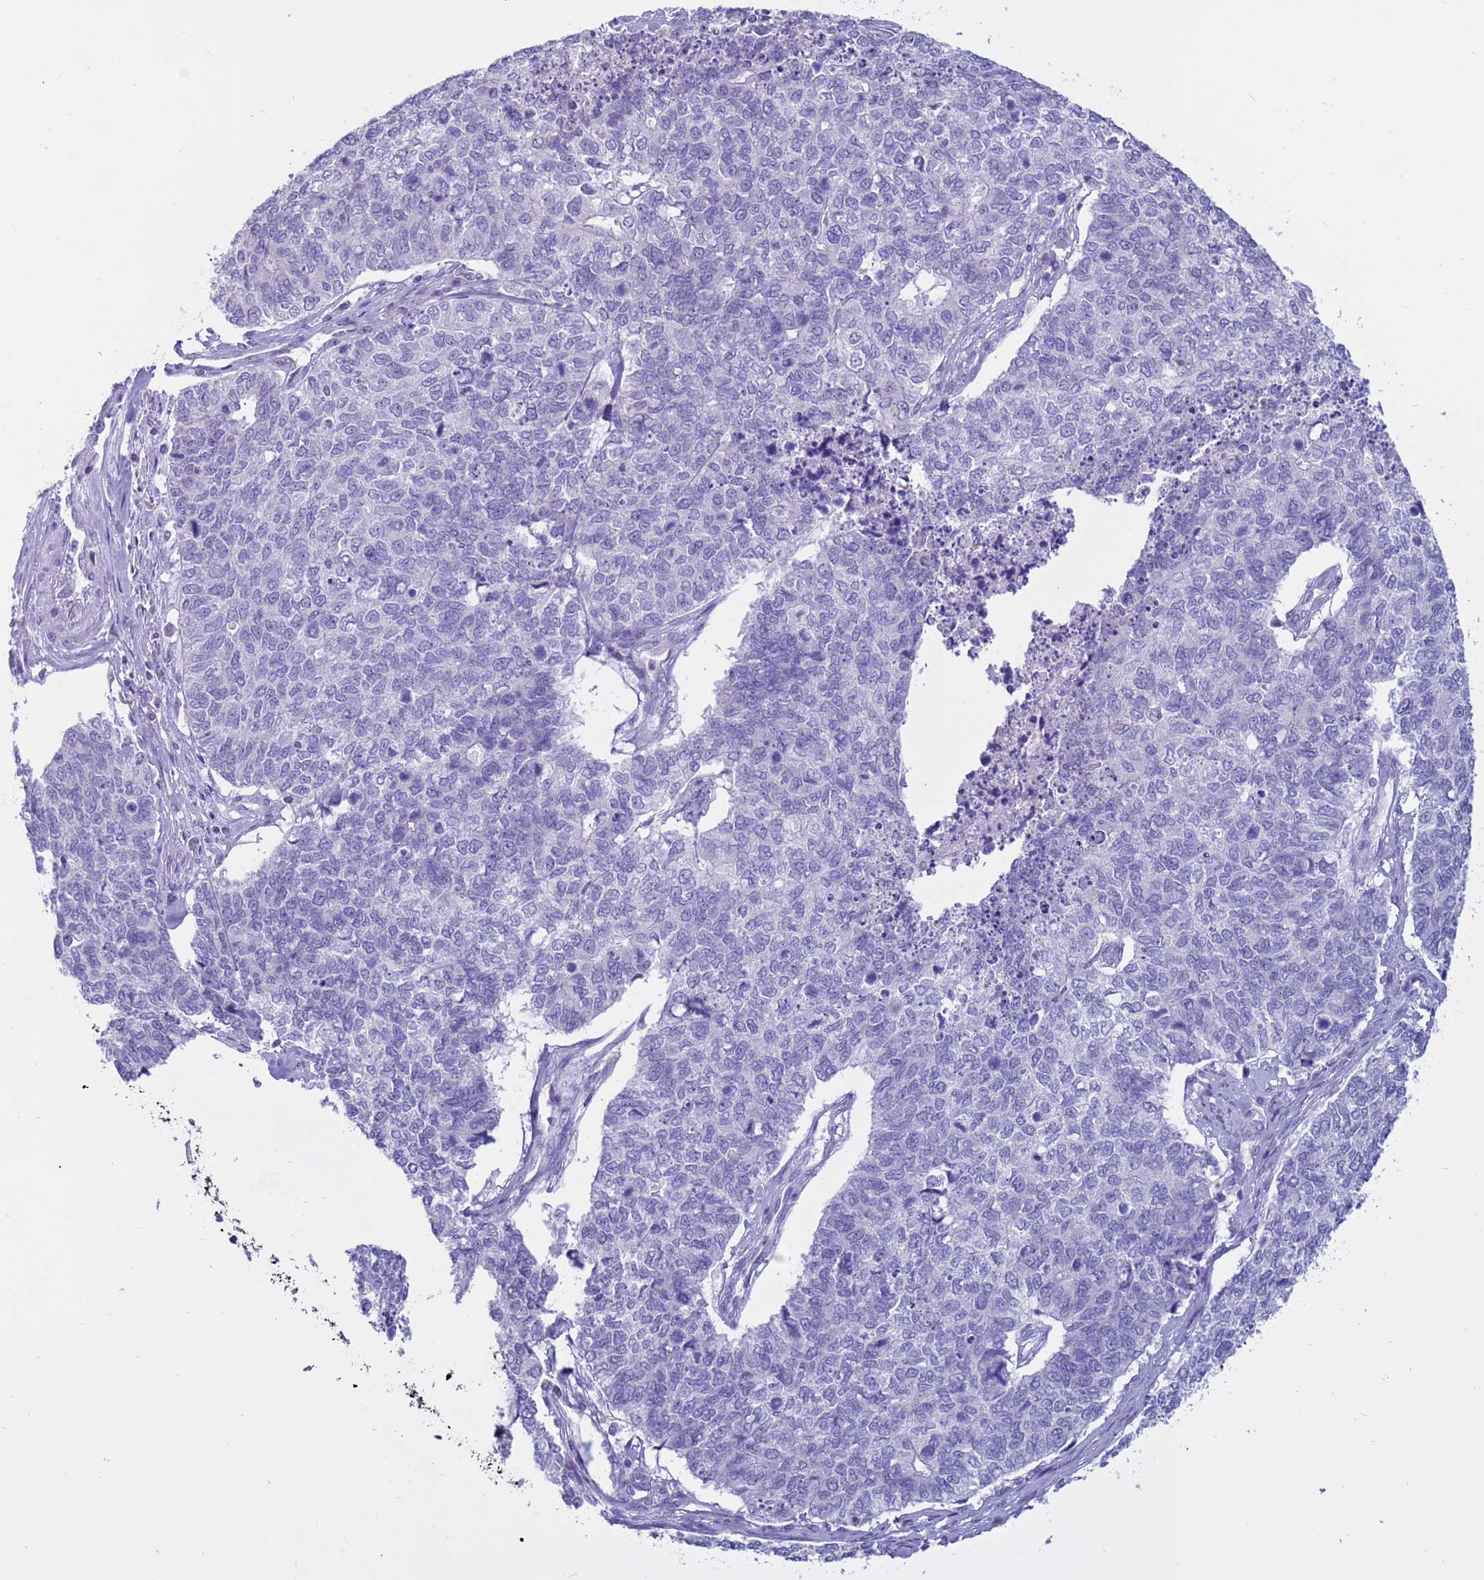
{"staining": {"intensity": "negative", "quantity": "none", "location": "none"}, "tissue": "cervical cancer", "cell_type": "Tumor cells", "image_type": "cancer", "snomed": [{"axis": "morphology", "description": "Squamous cell carcinoma, NOS"}, {"axis": "topography", "description": "Cervix"}], "caption": "Immunohistochemical staining of human squamous cell carcinoma (cervical) demonstrates no significant positivity in tumor cells.", "gene": "PDE10A", "patient": {"sex": "female", "age": 63}}